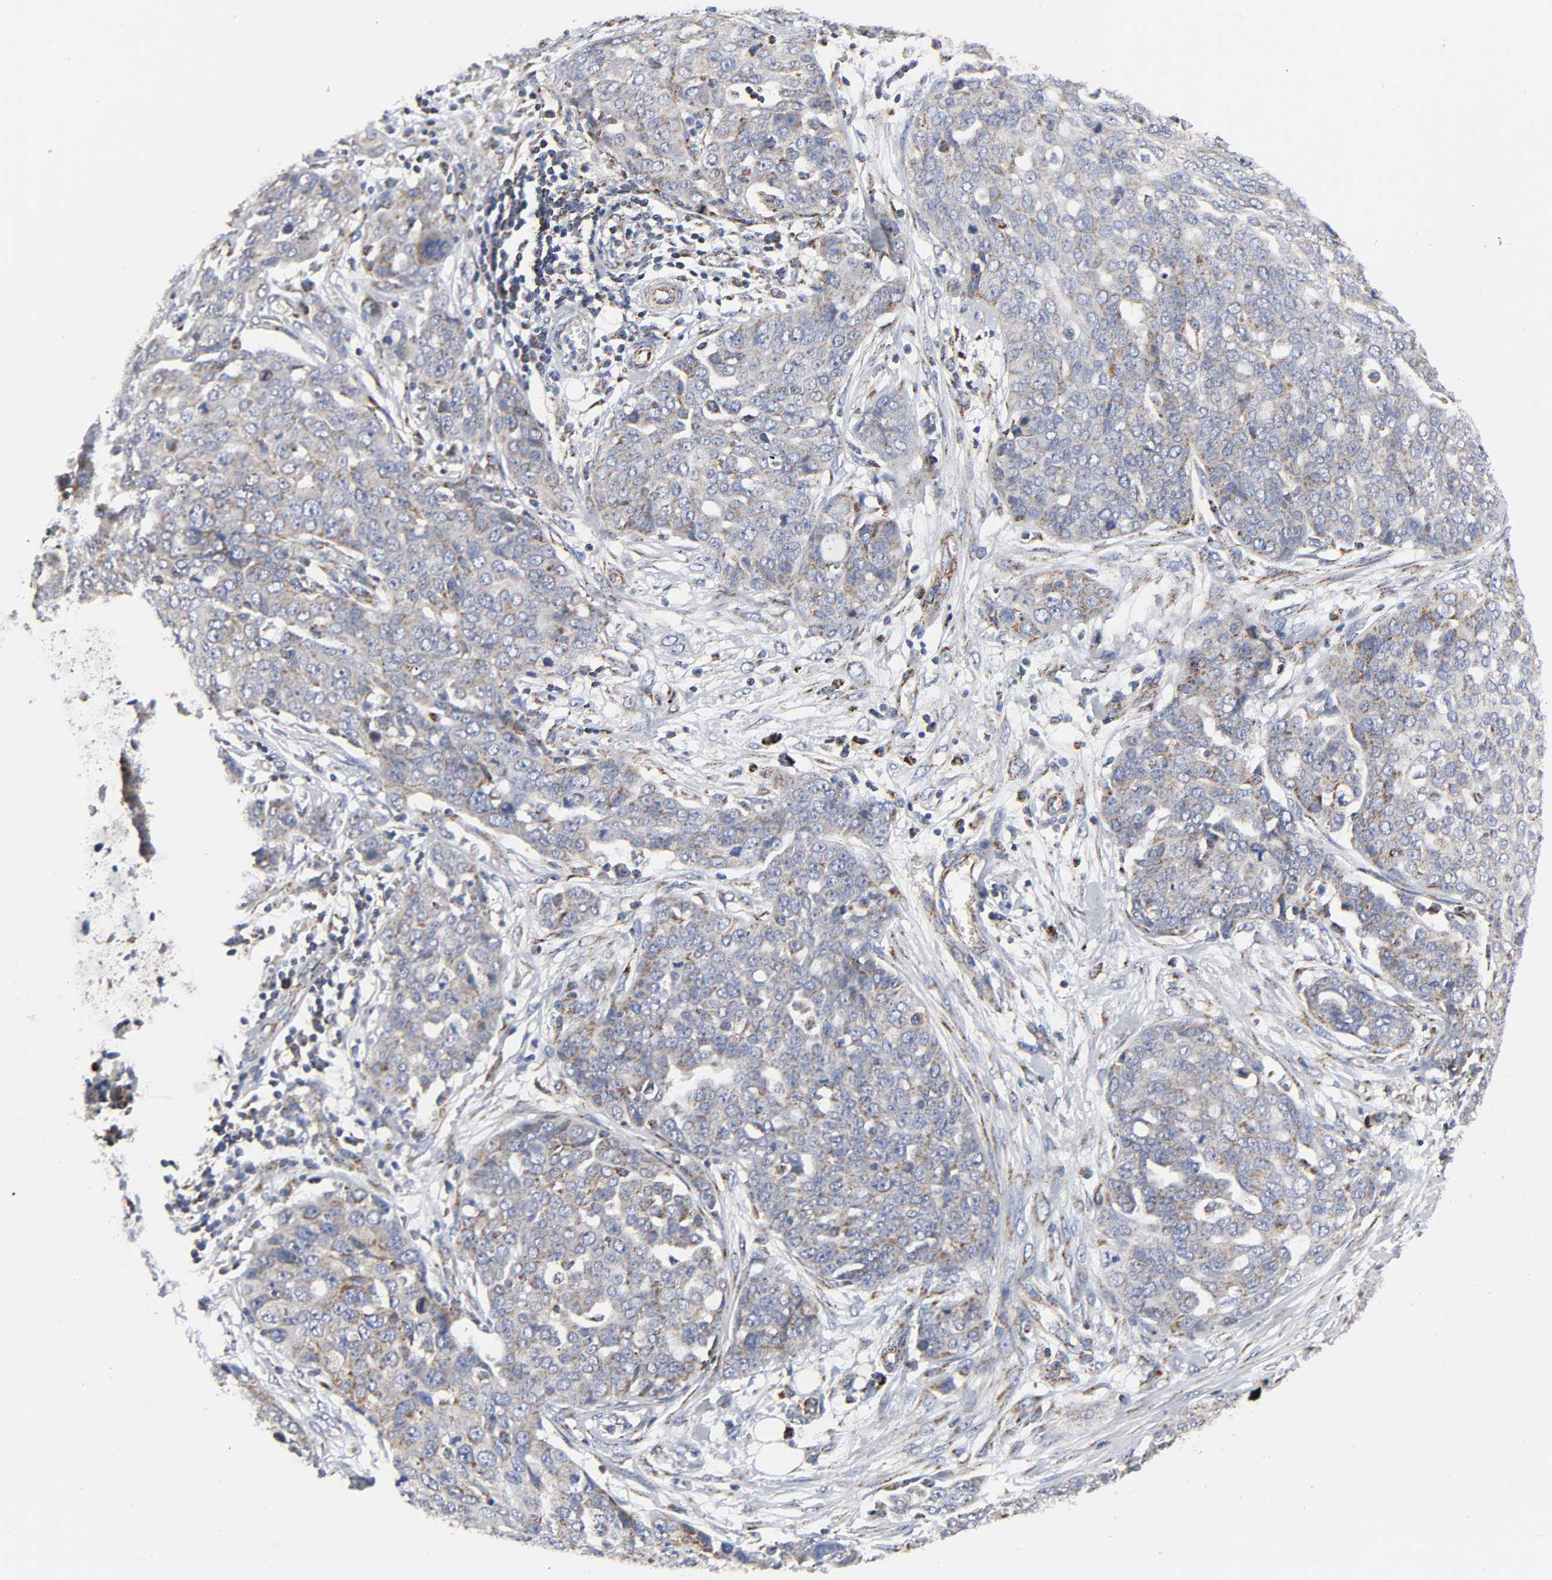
{"staining": {"intensity": "weak", "quantity": "25%-75%", "location": "cytoplasmic/membranous"}, "tissue": "ovarian cancer", "cell_type": "Tumor cells", "image_type": "cancer", "snomed": [{"axis": "morphology", "description": "Cystadenocarcinoma, serous, NOS"}, {"axis": "topography", "description": "Soft tissue"}, {"axis": "topography", "description": "Ovary"}], "caption": "Approximately 25%-75% of tumor cells in ovarian serous cystadenocarcinoma demonstrate weak cytoplasmic/membranous protein positivity as visualized by brown immunohistochemical staining.", "gene": "AOPEP", "patient": {"sex": "female", "age": 57}}